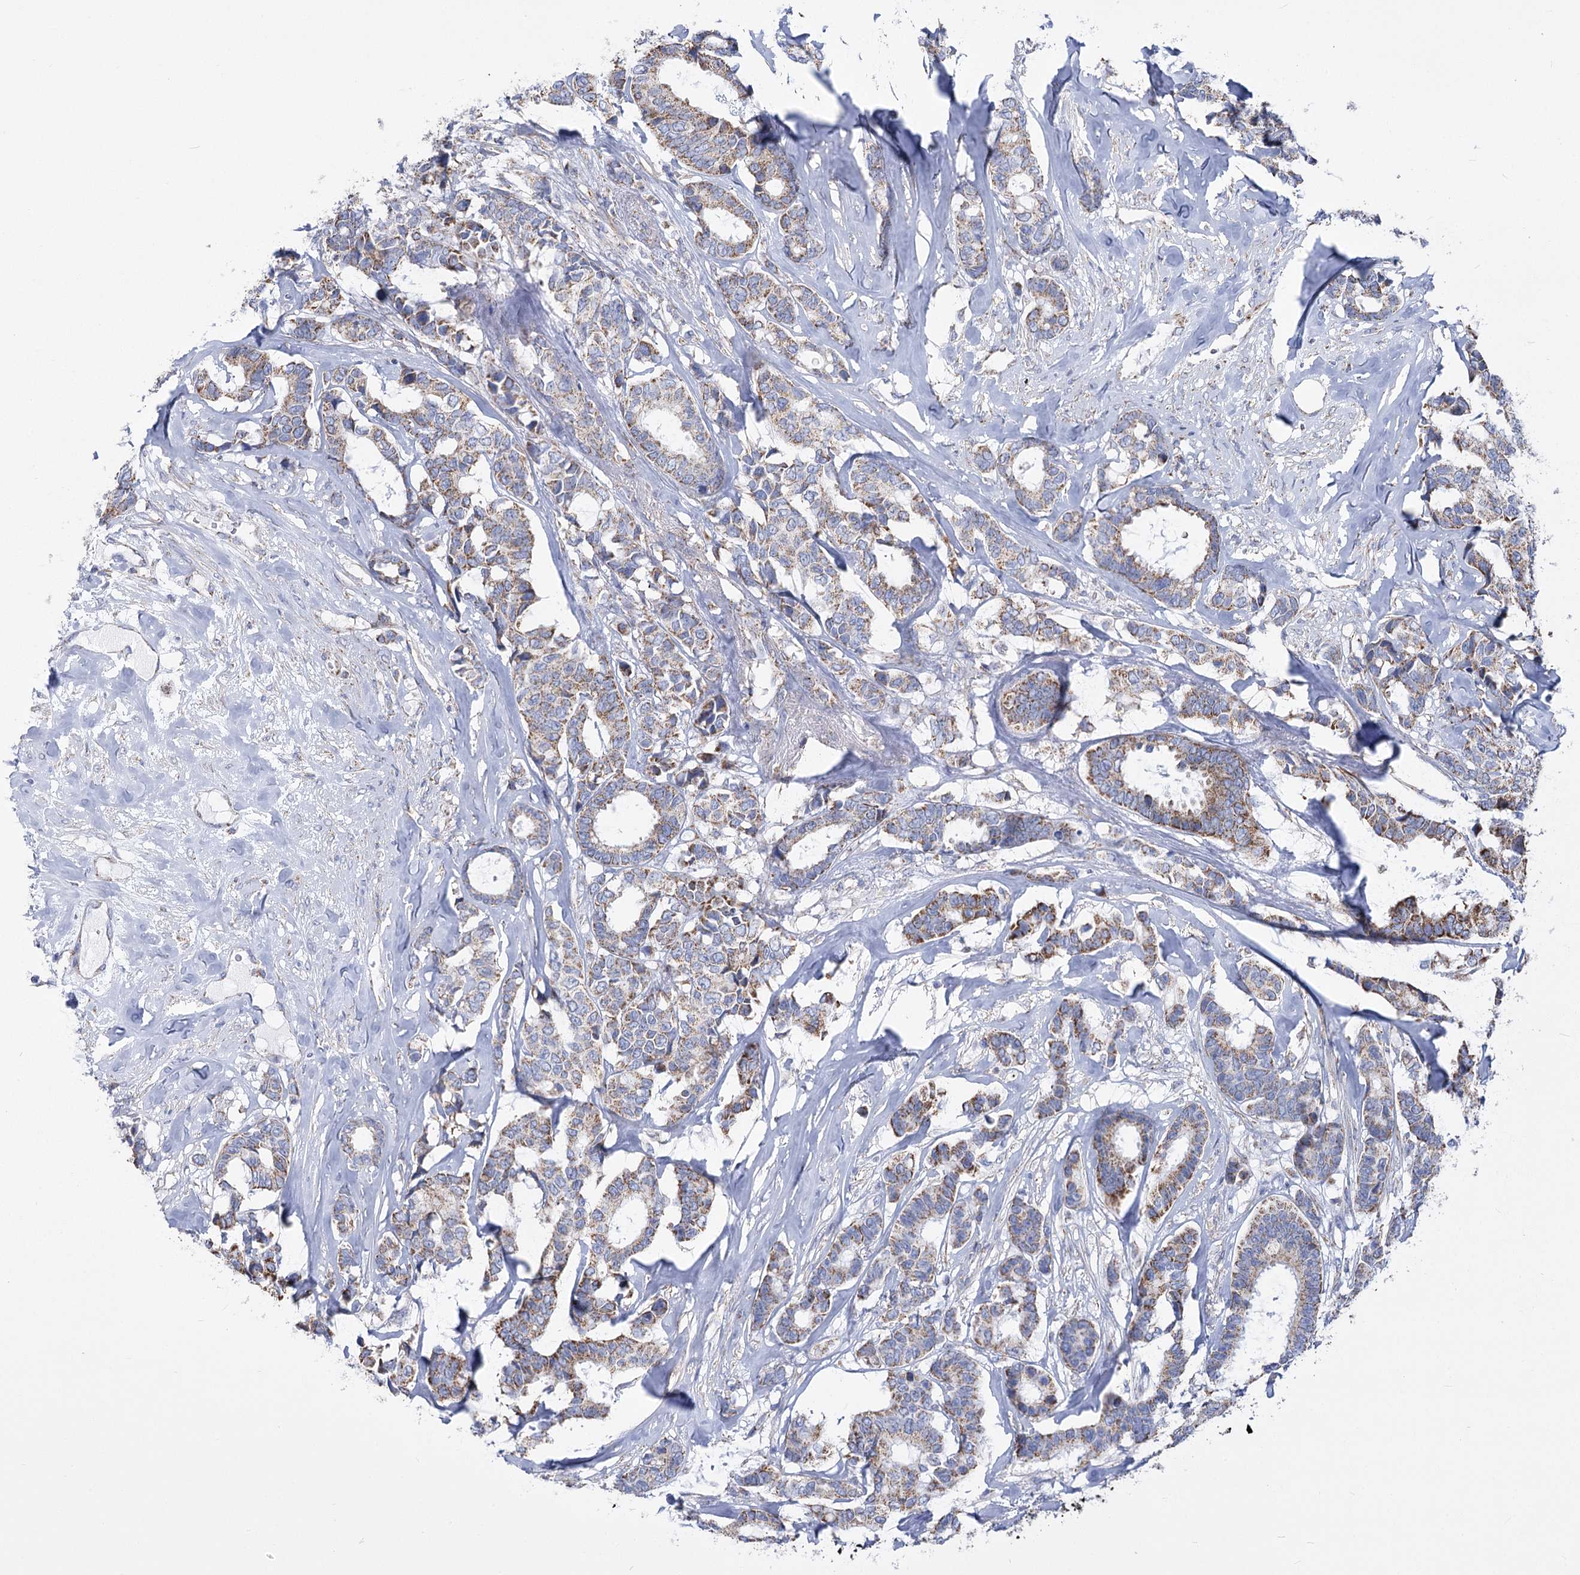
{"staining": {"intensity": "moderate", "quantity": "25%-75%", "location": "cytoplasmic/membranous"}, "tissue": "breast cancer", "cell_type": "Tumor cells", "image_type": "cancer", "snomed": [{"axis": "morphology", "description": "Duct carcinoma"}, {"axis": "topography", "description": "Breast"}], "caption": "An IHC image of tumor tissue is shown. Protein staining in brown shows moderate cytoplasmic/membranous positivity in breast intraductal carcinoma within tumor cells.", "gene": "PDHB", "patient": {"sex": "female", "age": 87}}